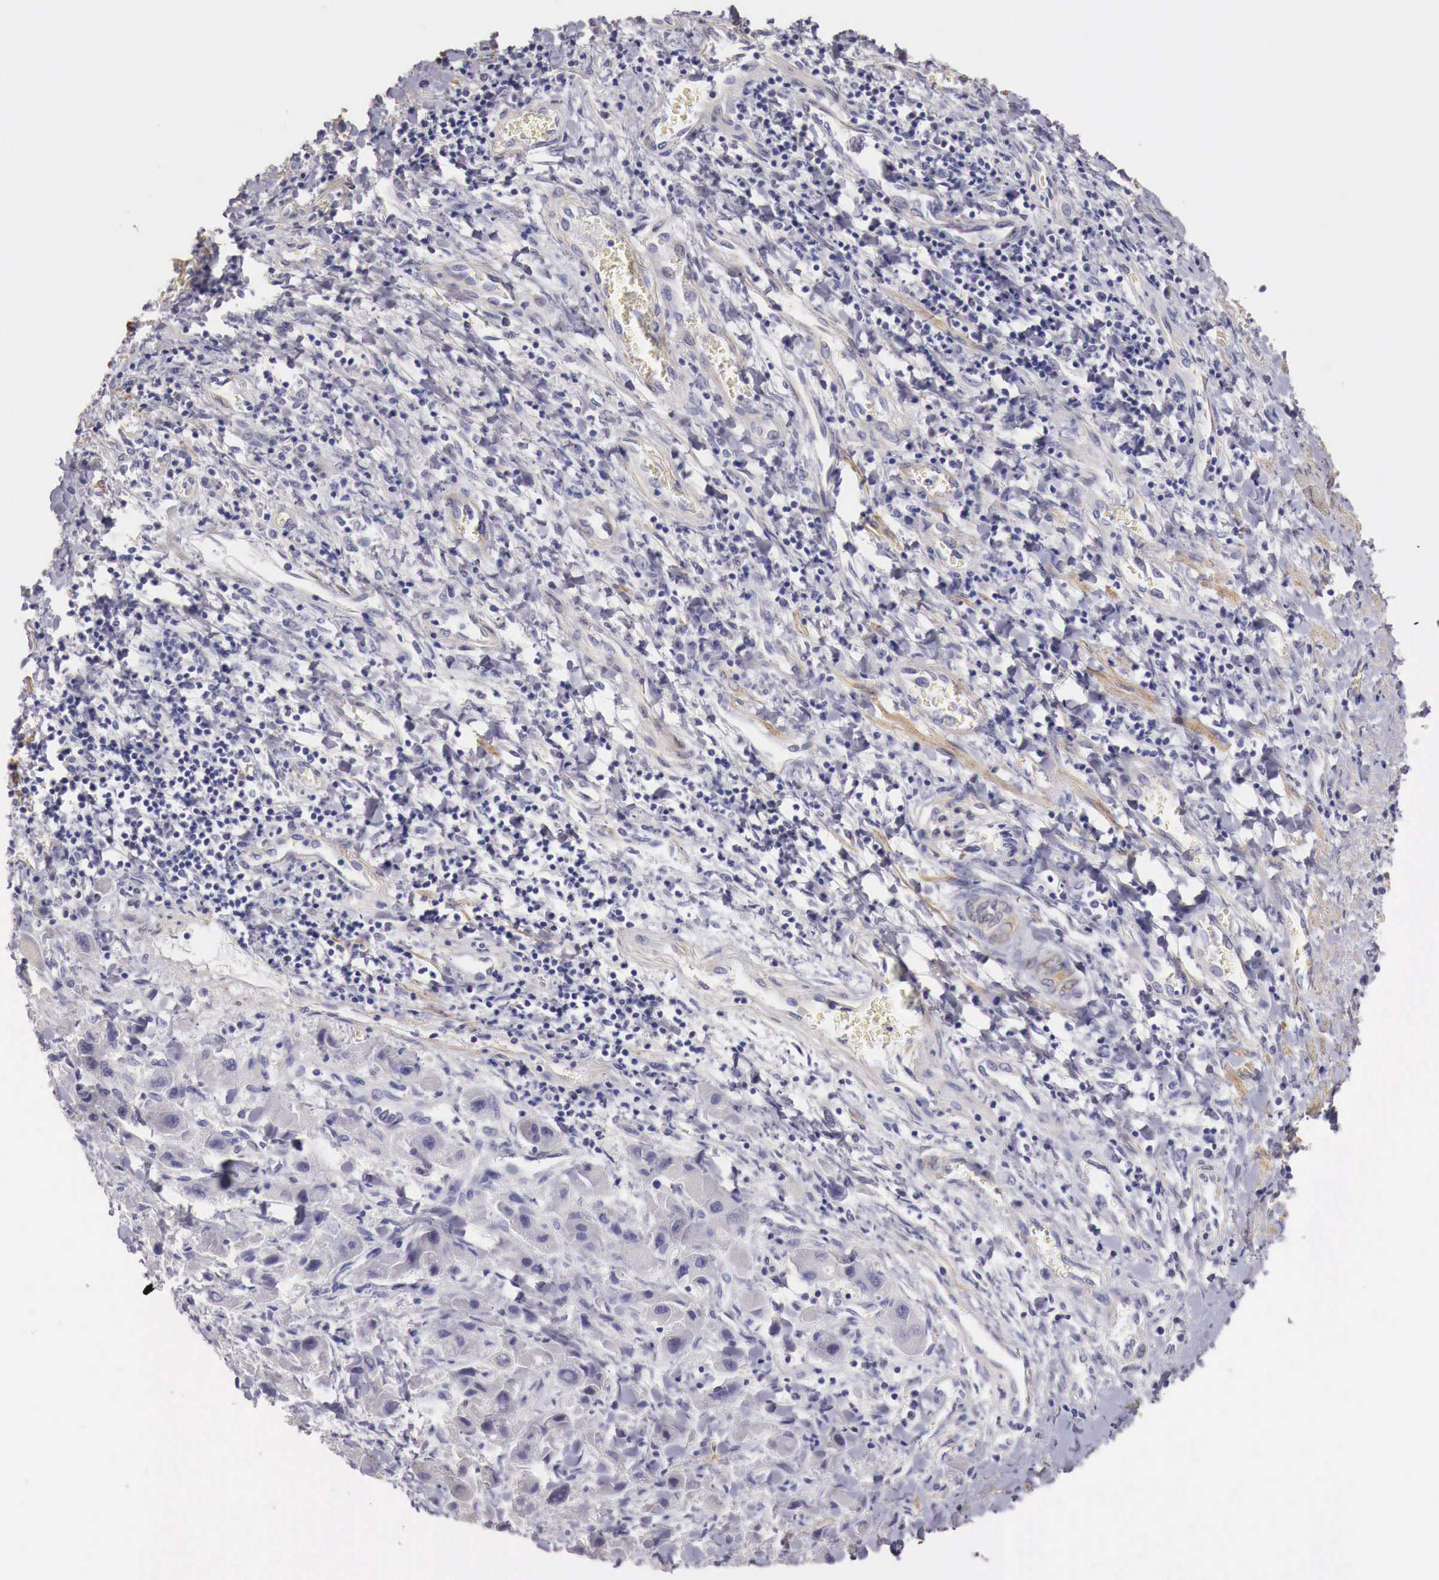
{"staining": {"intensity": "negative", "quantity": "none", "location": "none"}, "tissue": "liver cancer", "cell_type": "Tumor cells", "image_type": "cancer", "snomed": [{"axis": "morphology", "description": "Carcinoma, Hepatocellular, NOS"}, {"axis": "topography", "description": "Liver"}], "caption": "A photomicrograph of human liver cancer (hepatocellular carcinoma) is negative for staining in tumor cells.", "gene": "ENOX2", "patient": {"sex": "male", "age": 24}}